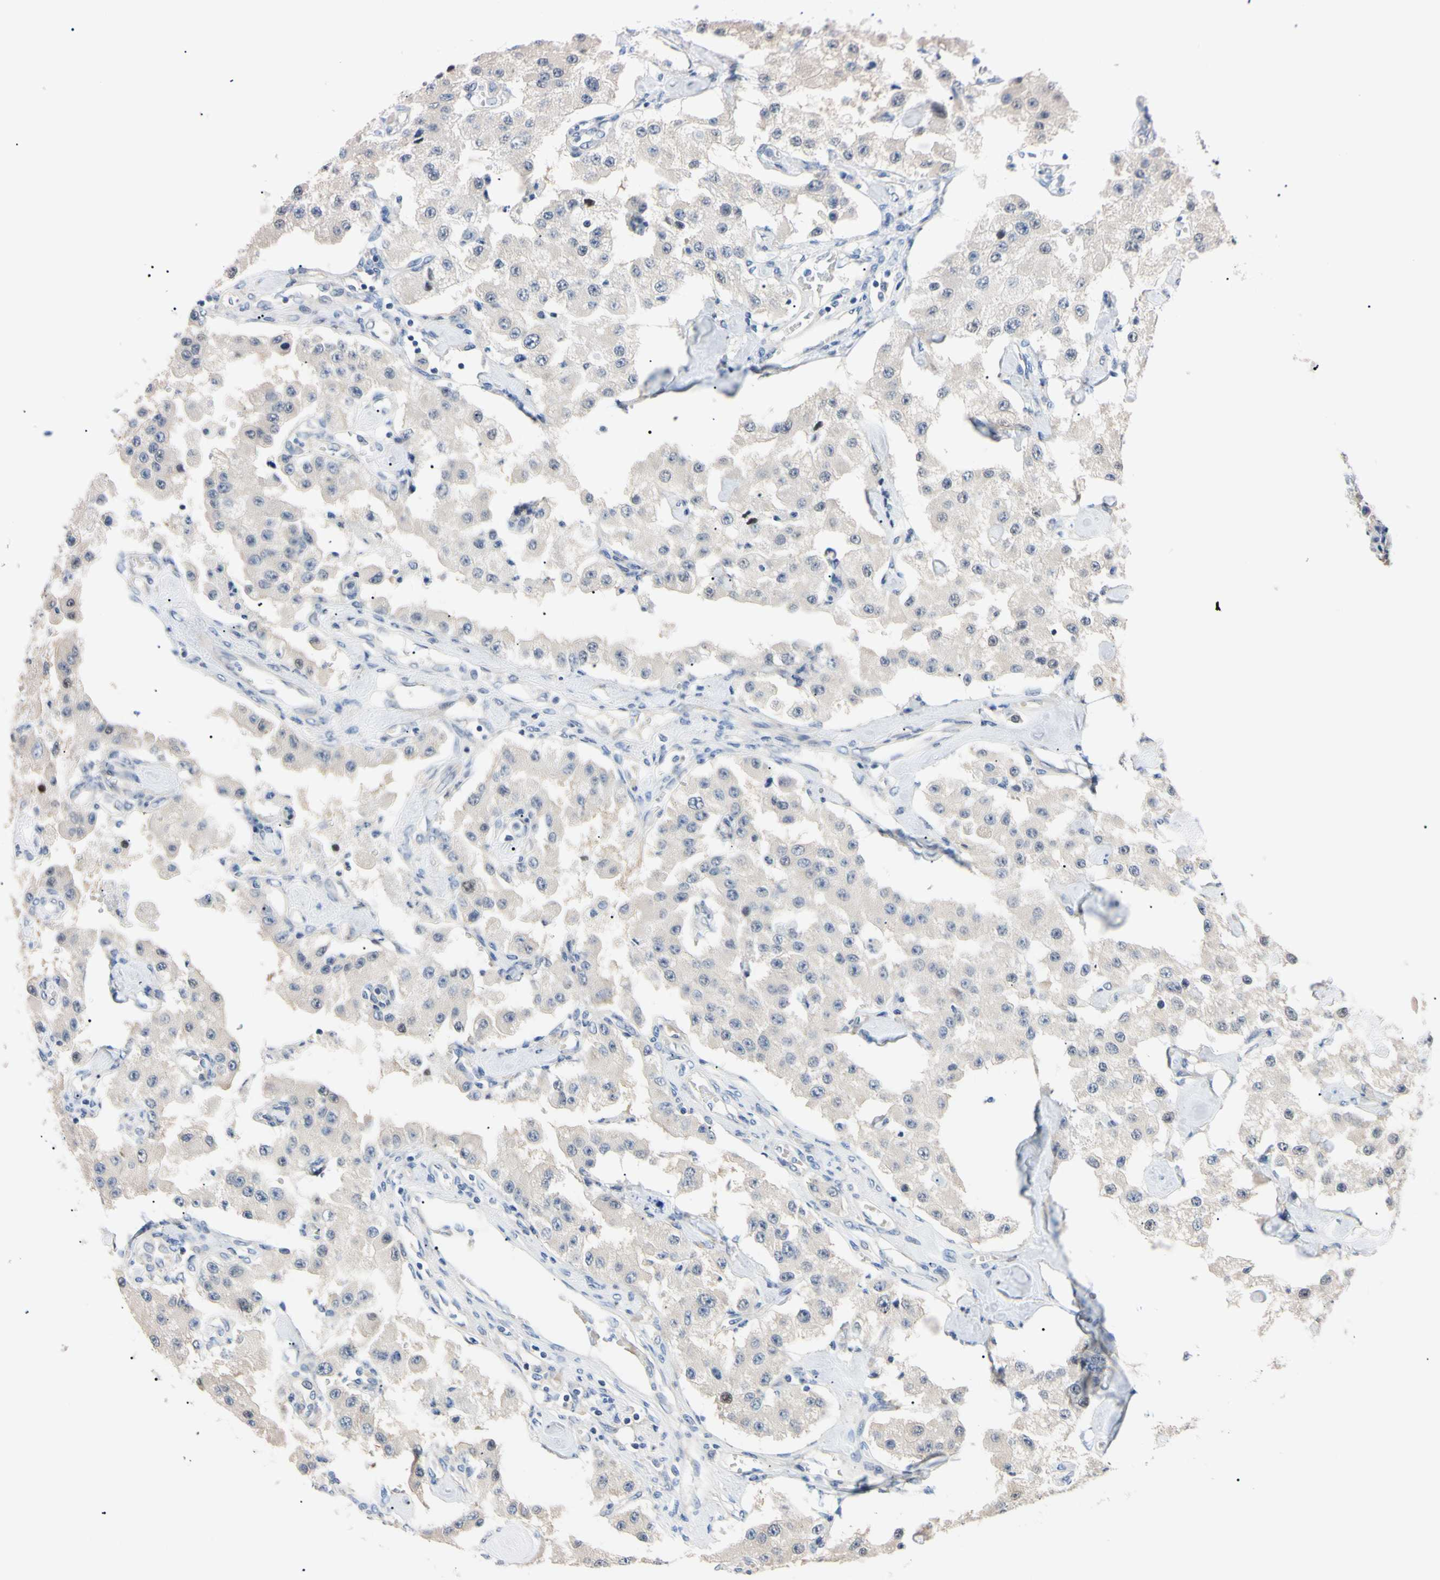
{"staining": {"intensity": "weak", "quantity": ">75%", "location": "cytoplasmic/membranous"}, "tissue": "carcinoid", "cell_type": "Tumor cells", "image_type": "cancer", "snomed": [{"axis": "morphology", "description": "Carcinoid, malignant, NOS"}, {"axis": "topography", "description": "Pancreas"}], "caption": "This histopathology image reveals carcinoid (malignant) stained with IHC to label a protein in brown. The cytoplasmic/membranous of tumor cells show weak positivity for the protein. Nuclei are counter-stained blue.", "gene": "RARS1", "patient": {"sex": "male", "age": 41}}